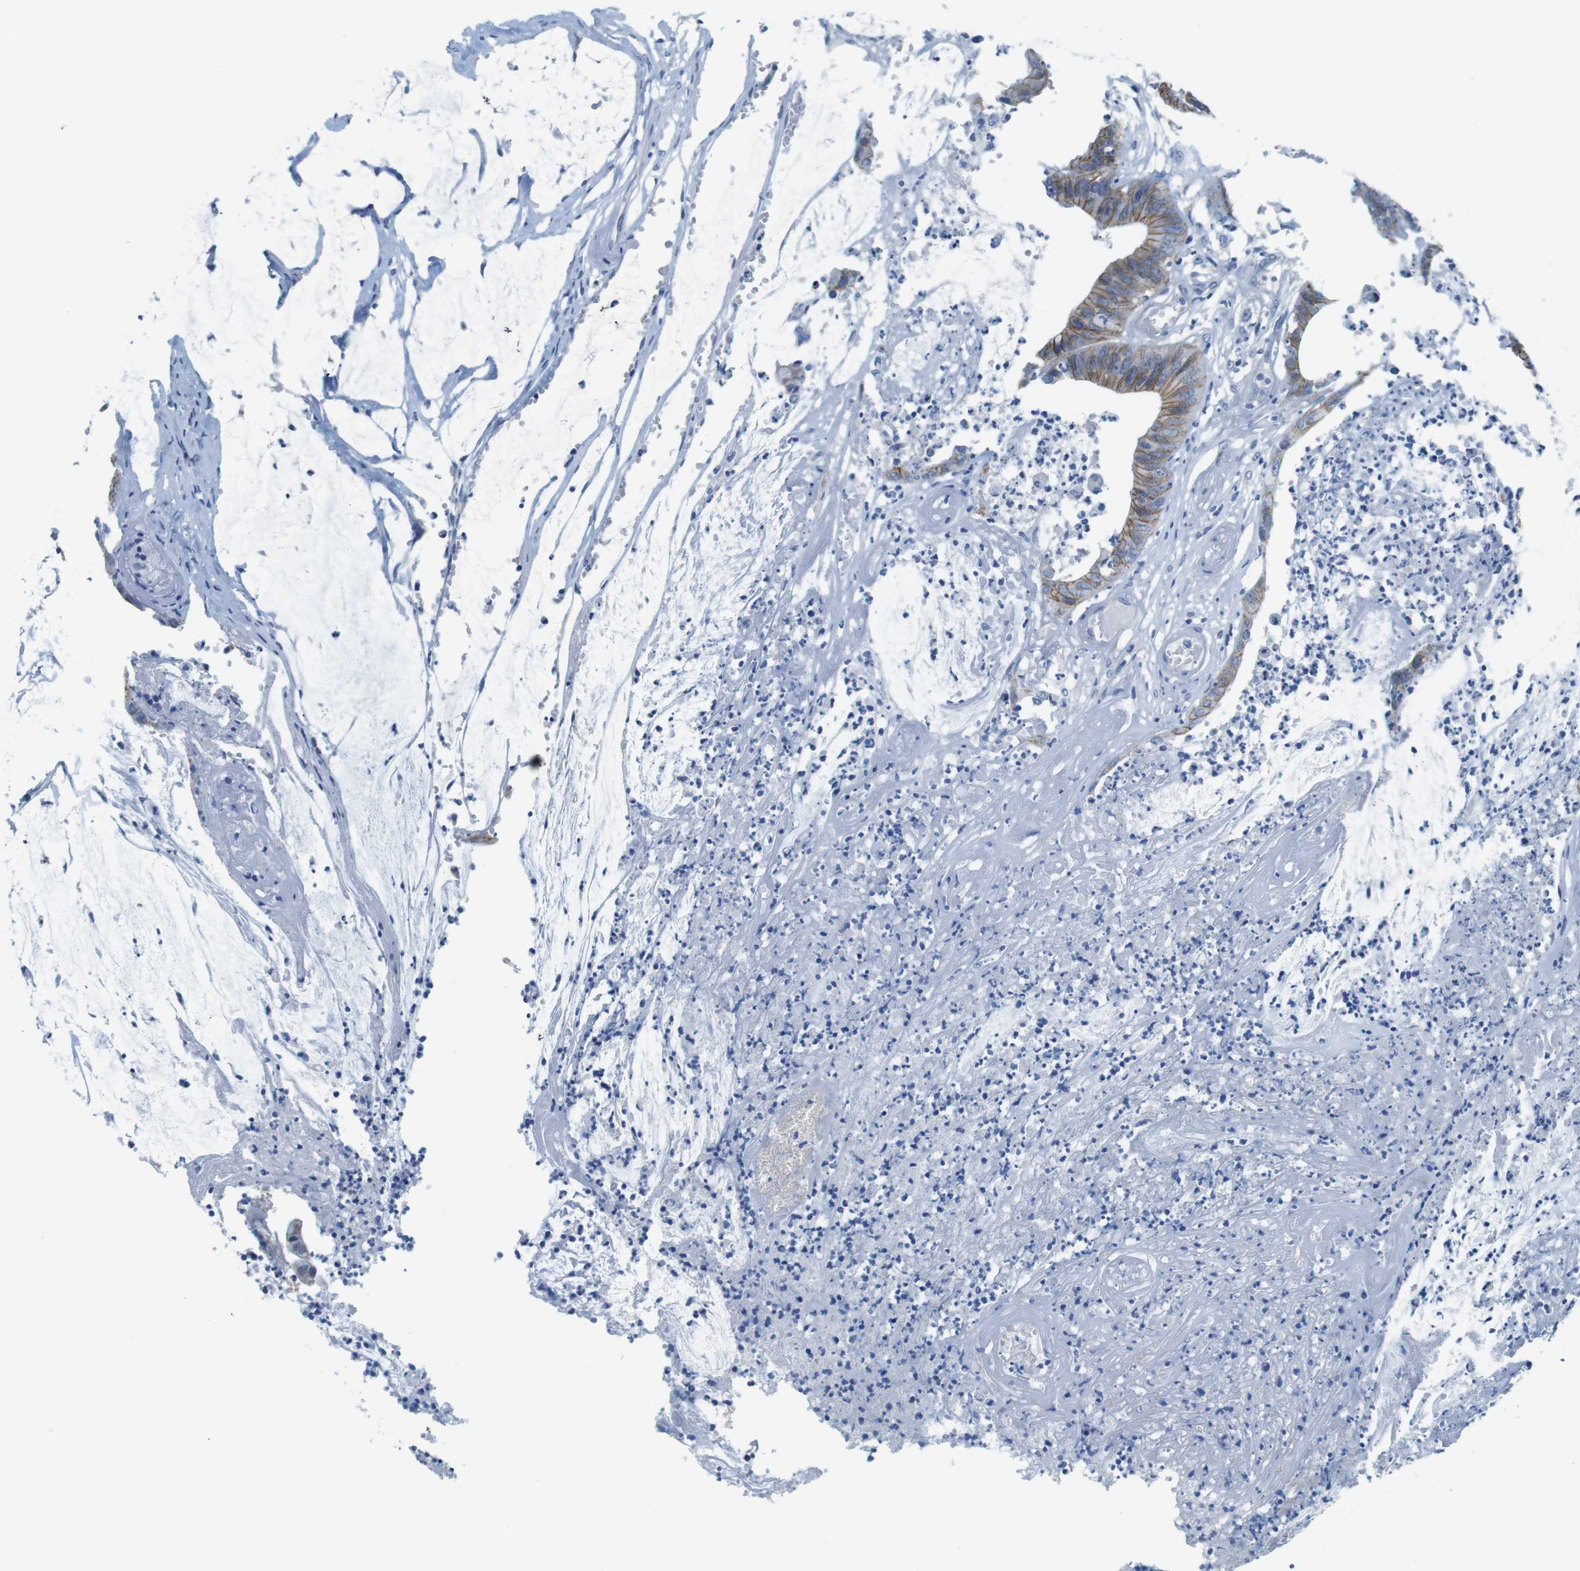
{"staining": {"intensity": "moderate", "quantity": ">75%", "location": "cytoplasmic/membranous"}, "tissue": "colorectal cancer", "cell_type": "Tumor cells", "image_type": "cancer", "snomed": [{"axis": "morphology", "description": "Adenocarcinoma, NOS"}, {"axis": "topography", "description": "Rectum"}], "caption": "Immunohistochemical staining of adenocarcinoma (colorectal) displays medium levels of moderate cytoplasmic/membranous staining in approximately >75% of tumor cells.", "gene": "SLC6A6", "patient": {"sex": "female", "age": 66}}